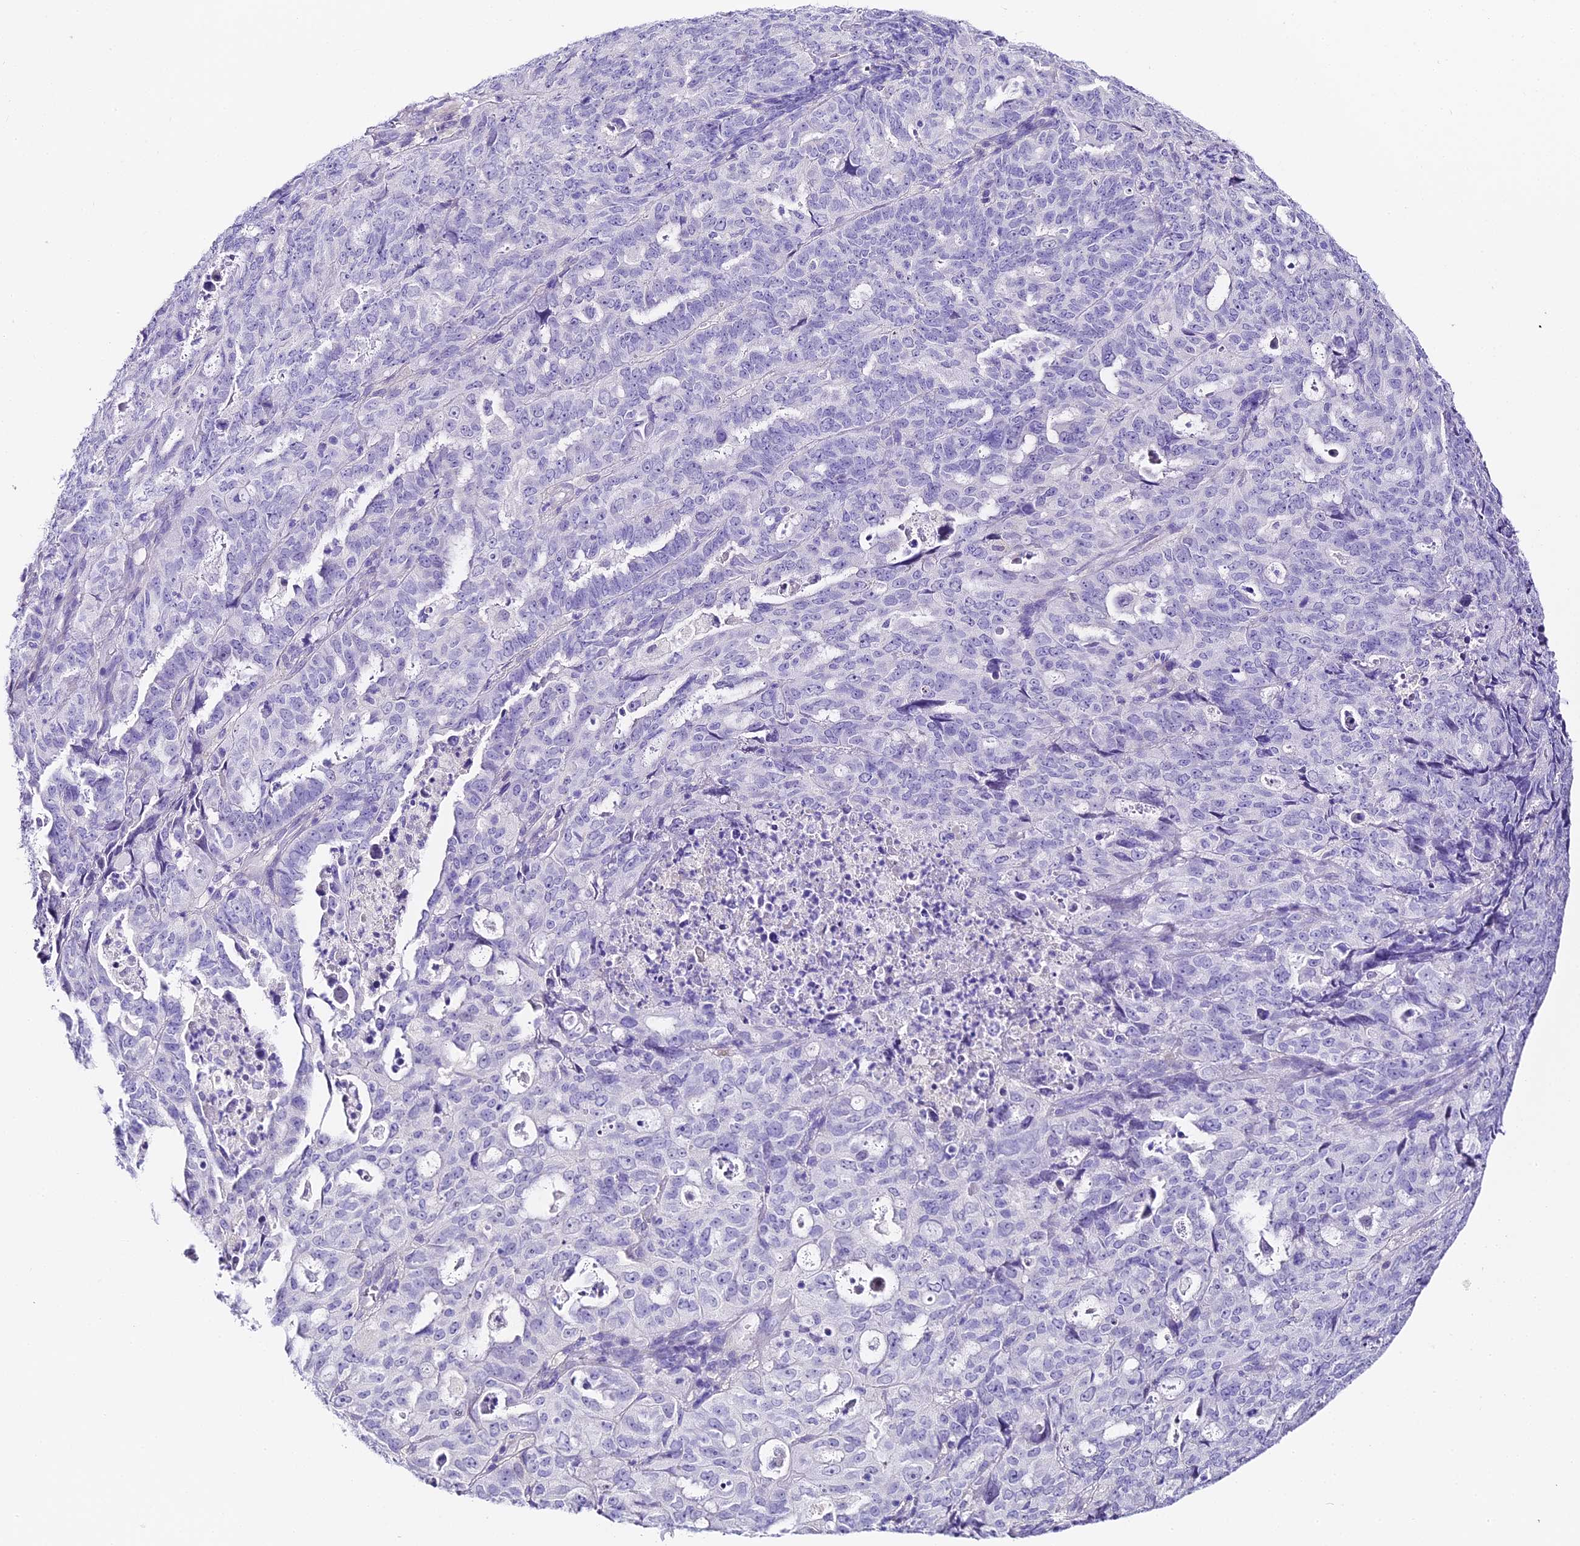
{"staining": {"intensity": "negative", "quantity": "none", "location": "none"}, "tissue": "endometrial cancer", "cell_type": "Tumor cells", "image_type": "cancer", "snomed": [{"axis": "morphology", "description": "Adenocarcinoma, NOS"}, {"axis": "topography", "description": "Endometrium"}], "caption": "A high-resolution micrograph shows immunohistochemistry staining of adenocarcinoma (endometrial), which exhibits no significant staining in tumor cells.", "gene": "ABHD14A-ACY1", "patient": {"sex": "female", "age": 65}}